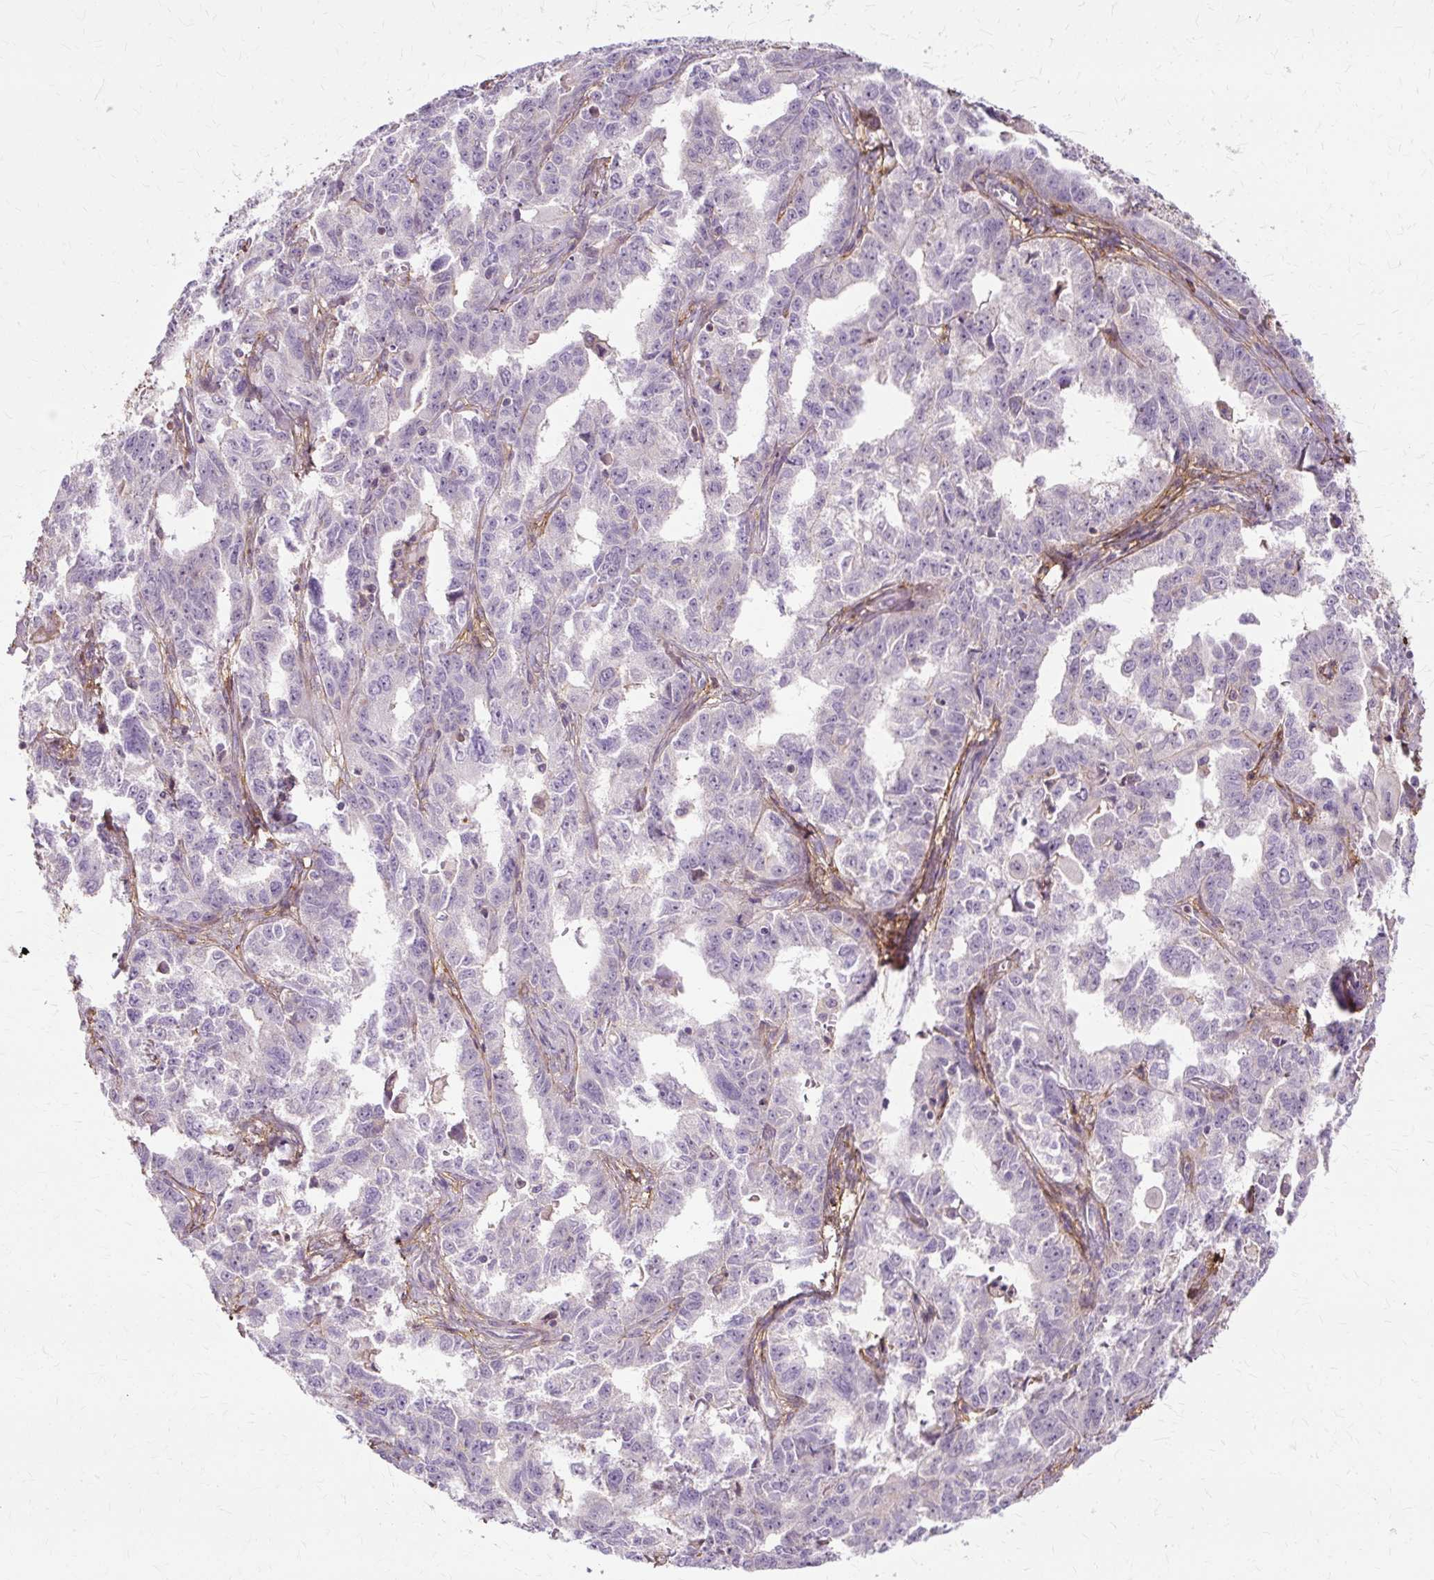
{"staining": {"intensity": "negative", "quantity": "none", "location": "none"}, "tissue": "ovarian cancer", "cell_type": "Tumor cells", "image_type": "cancer", "snomed": [{"axis": "morphology", "description": "Adenocarcinoma, NOS"}, {"axis": "morphology", "description": "Carcinoma, endometroid"}, {"axis": "topography", "description": "Ovary"}], "caption": "Tumor cells show no significant protein positivity in endometroid carcinoma (ovarian). (DAB IHC visualized using brightfield microscopy, high magnification).", "gene": "TSPAN8", "patient": {"sex": "female", "age": 72}}